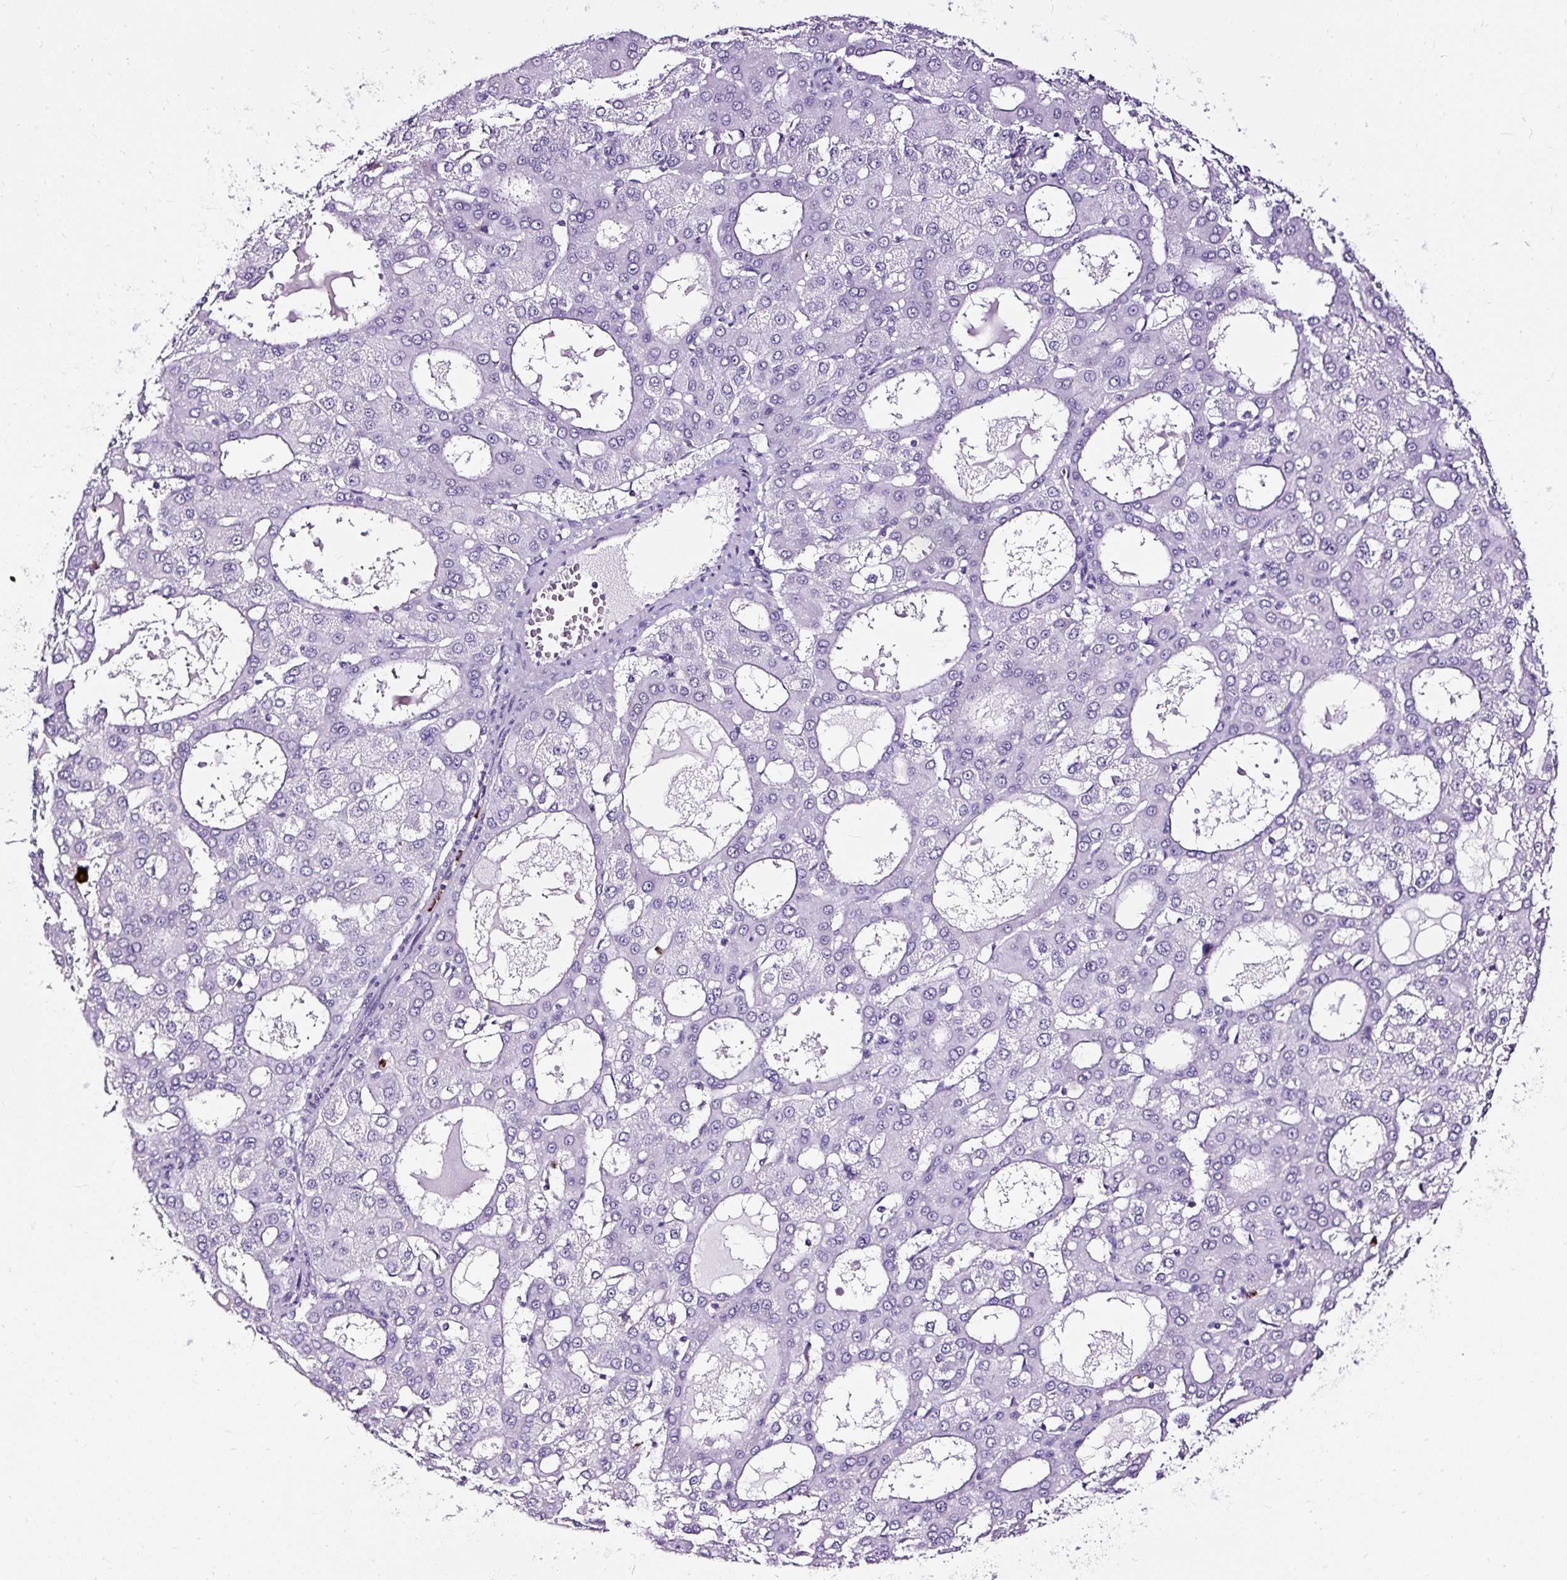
{"staining": {"intensity": "negative", "quantity": "none", "location": "none"}, "tissue": "liver cancer", "cell_type": "Tumor cells", "image_type": "cancer", "snomed": [{"axis": "morphology", "description": "Carcinoma, Hepatocellular, NOS"}, {"axis": "topography", "description": "Liver"}], "caption": "IHC image of human liver cancer (hepatocellular carcinoma) stained for a protein (brown), which exhibits no staining in tumor cells.", "gene": "SLC7A8", "patient": {"sex": "male", "age": 47}}